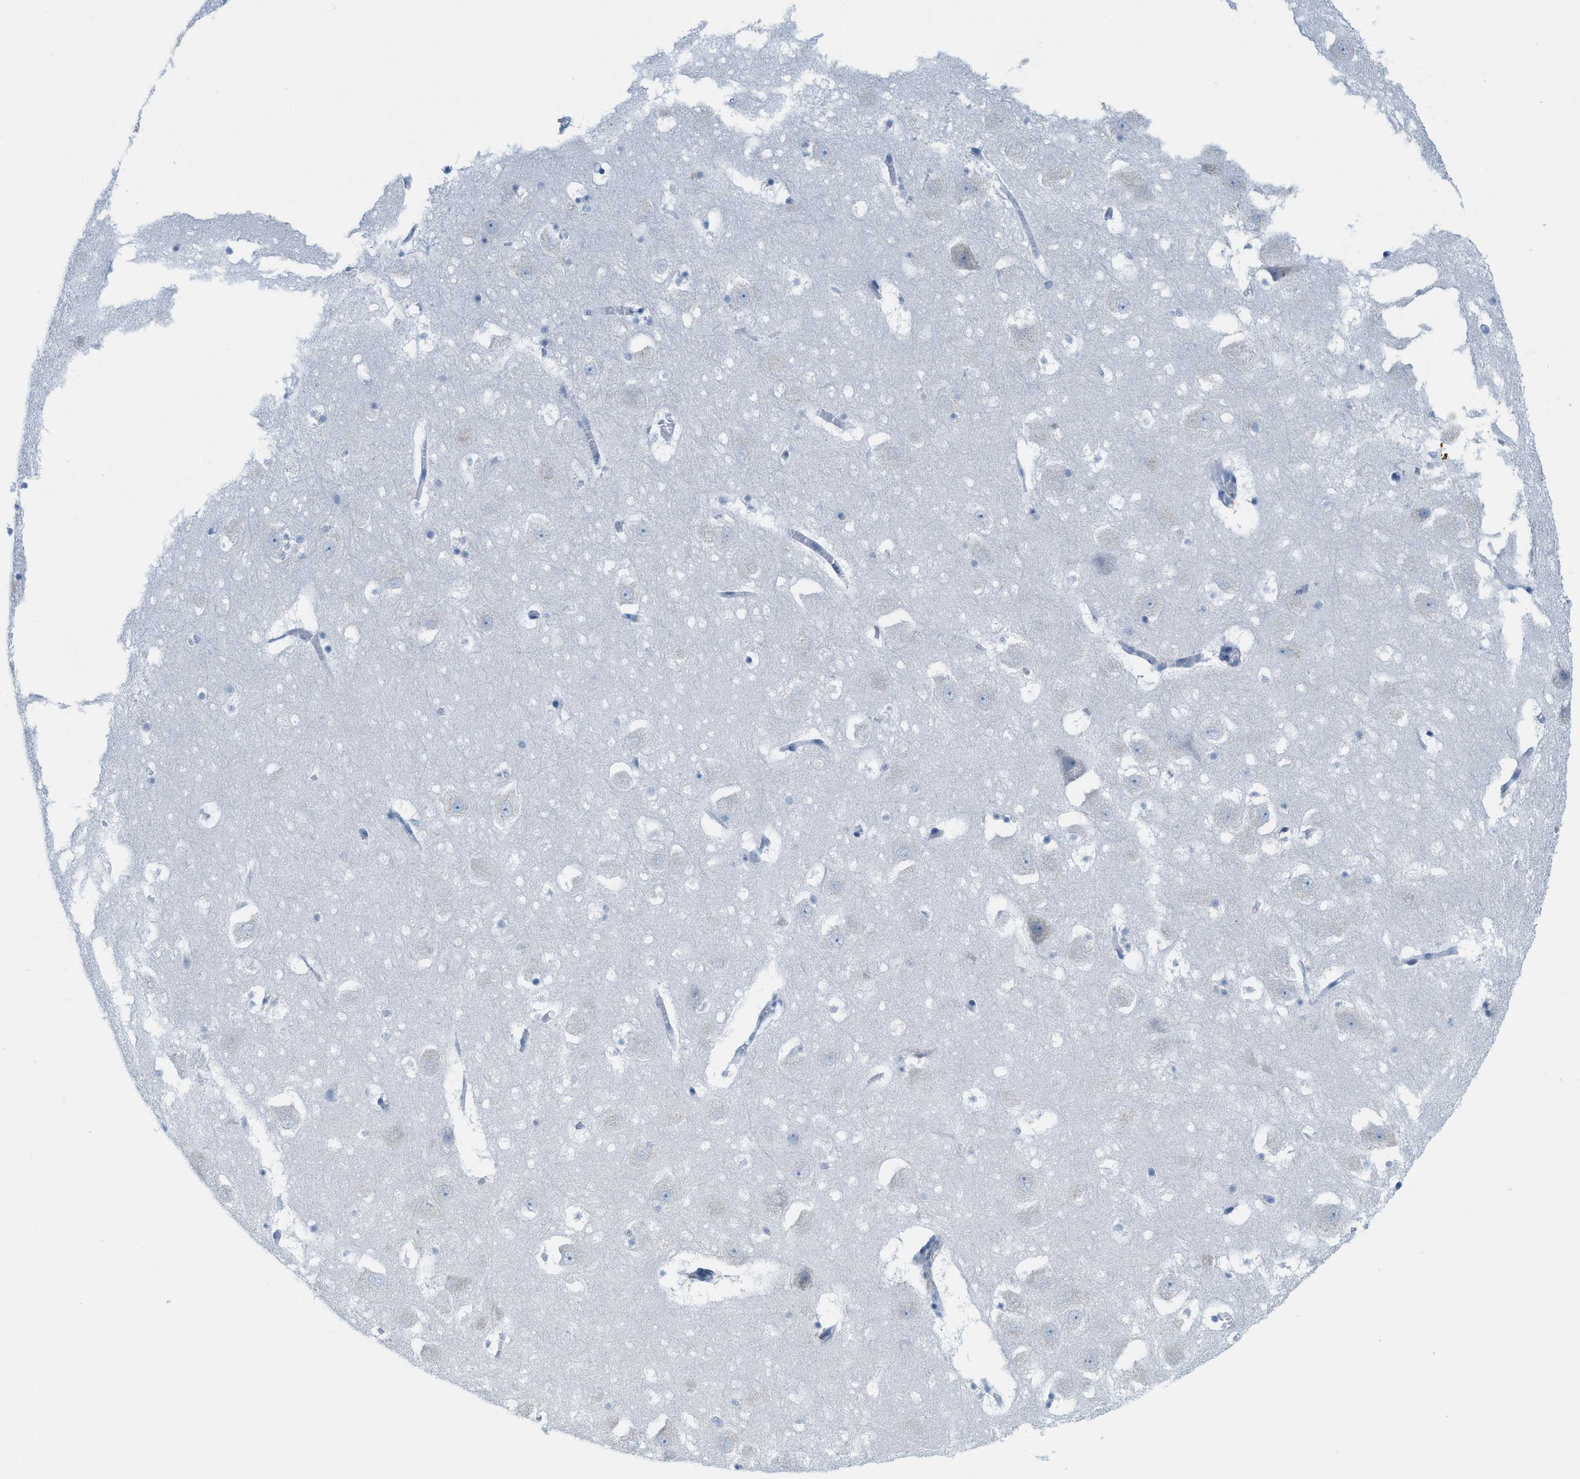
{"staining": {"intensity": "negative", "quantity": "none", "location": "none"}, "tissue": "hippocampus", "cell_type": "Glial cells", "image_type": "normal", "snomed": [{"axis": "morphology", "description": "Normal tissue, NOS"}, {"axis": "topography", "description": "Hippocampus"}], "caption": "The immunohistochemistry image has no significant expression in glial cells of hippocampus.", "gene": "KIFC3", "patient": {"sex": "male", "age": 45}}